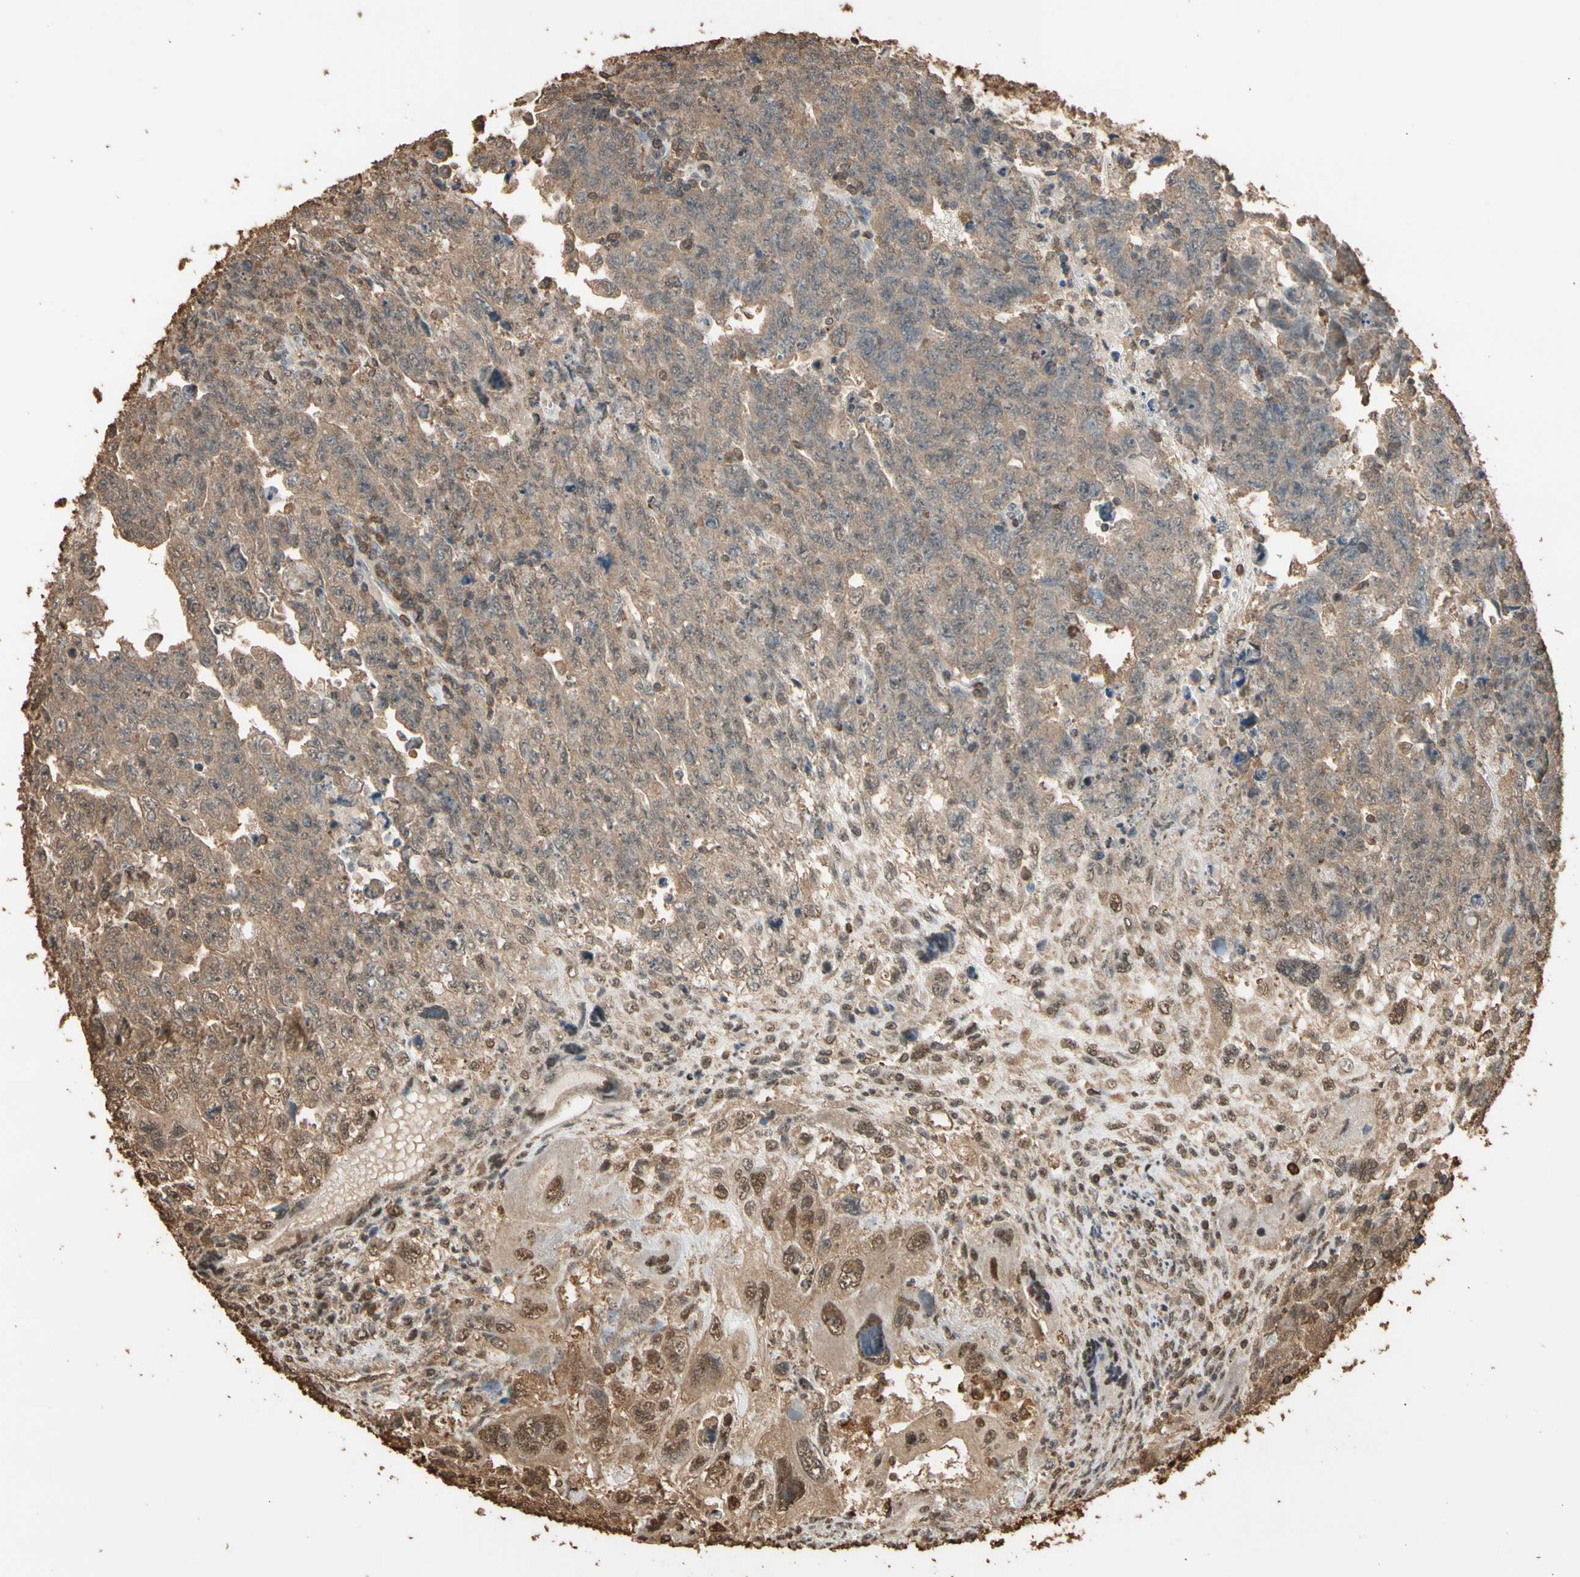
{"staining": {"intensity": "moderate", "quantity": ">75%", "location": "cytoplasmic/membranous"}, "tissue": "testis cancer", "cell_type": "Tumor cells", "image_type": "cancer", "snomed": [{"axis": "morphology", "description": "Carcinoma, Embryonal, NOS"}, {"axis": "topography", "description": "Testis"}], "caption": "Testis cancer (embryonal carcinoma) stained with immunohistochemistry reveals moderate cytoplasmic/membranous positivity in about >75% of tumor cells. (Brightfield microscopy of DAB IHC at high magnification).", "gene": "TNFSF13B", "patient": {"sex": "male", "age": 28}}